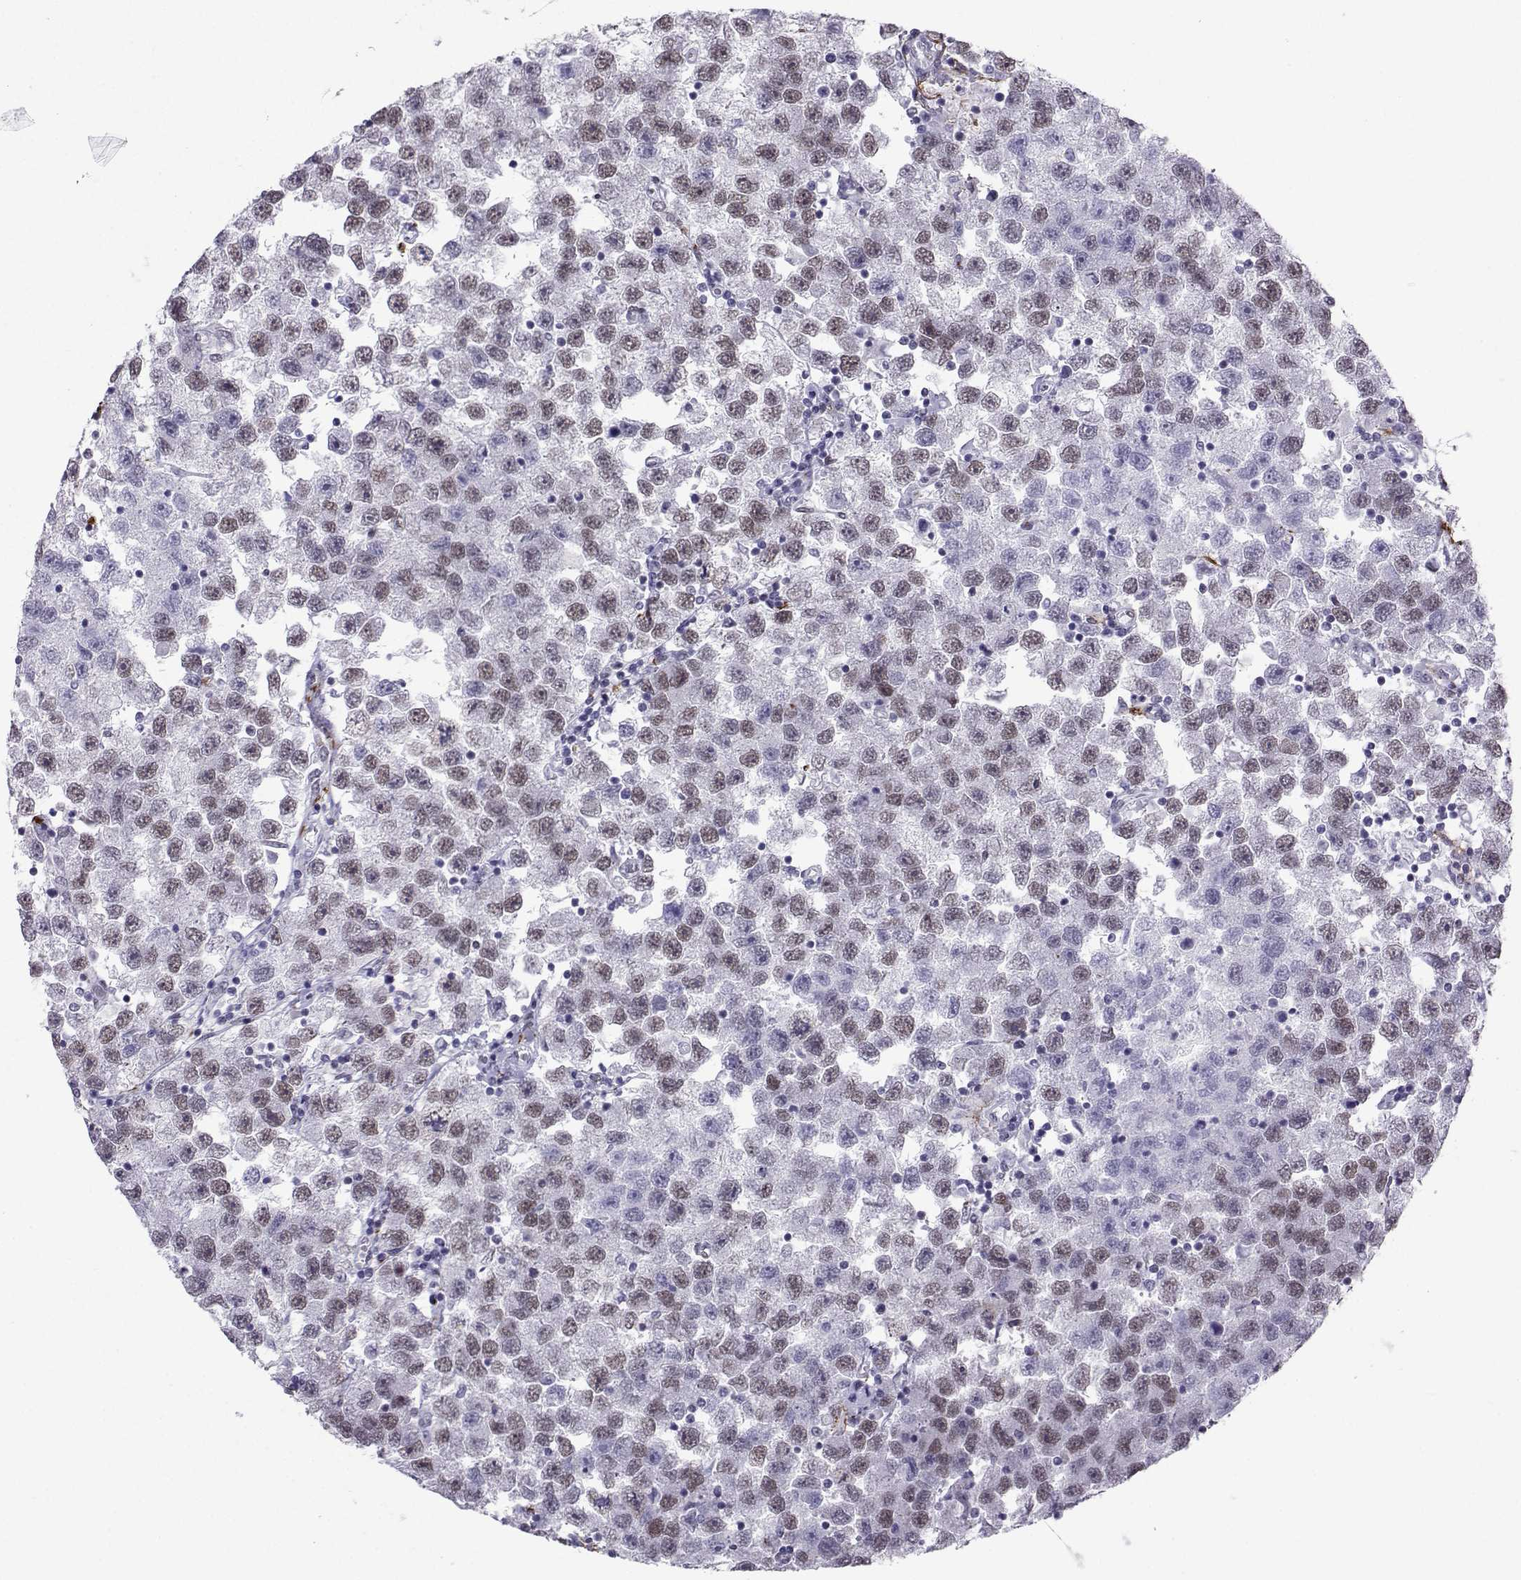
{"staining": {"intensity": "weak", "quantity": "25%-75%", "location": "nuclear"}, "tissue": "testis cancer", "cell_type": "Tumor cells", "image_type": "cancer", "snomed": [{"axis": "morphology", "description": "Seminoma, NOS"}, {"axis": "topography", "description": "Testis"}], "caption": "IHC histopathology image of neoplastic tissue: human testis cancer (seminoma) stained using IHC displays low levels of weak protein expression localized specifically in the nuclear of tumor cells, appearing as a nuclear brown color.", "gene": "LORICRIN", "patient": {"sex": "male", "age": 26}}